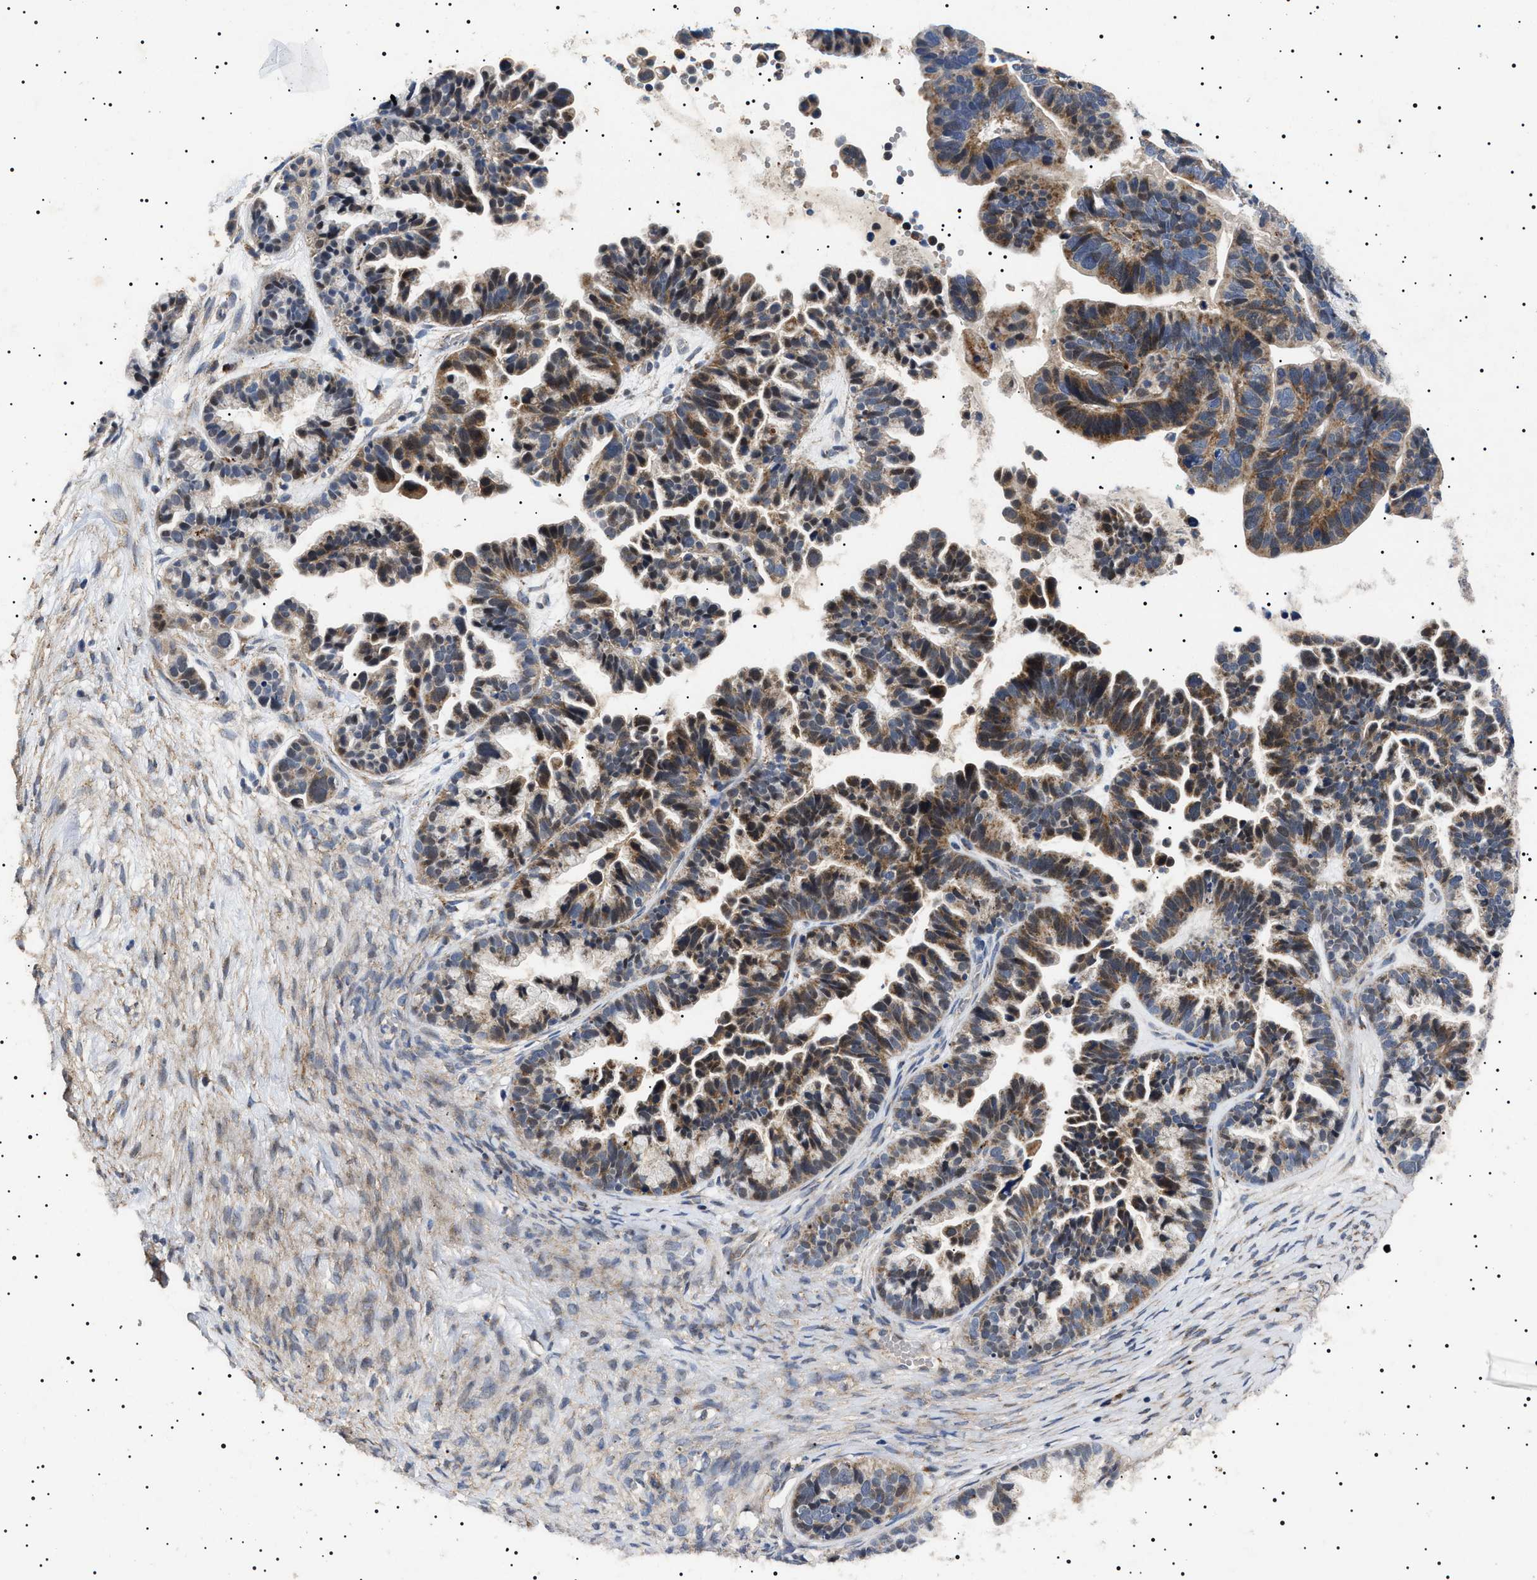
{"staining": {"intensity": "moderate", "quantity": ">75%", "location": "cytoplasmic/membranous"}, "tissue": "ovarian cancer", "cell_type": "Tumor cells", "image_type": "cancer", "snomed": [{"axis": "morphology", "description": "Cystadenocarcinoma, serous, NOS"}, {"axis": "topography", "description": "Ovary"}], "caption": "Immunohistochemical staining of human ovarian cancer displays medium levels of moderate cytoplasmic/membranous protein positivity in approximately >75% of tumor cells. (IHC, brightfield microscopy, high magnification).", "gene": "RAB34", "patient": {"sex": "female", "age": 56}}